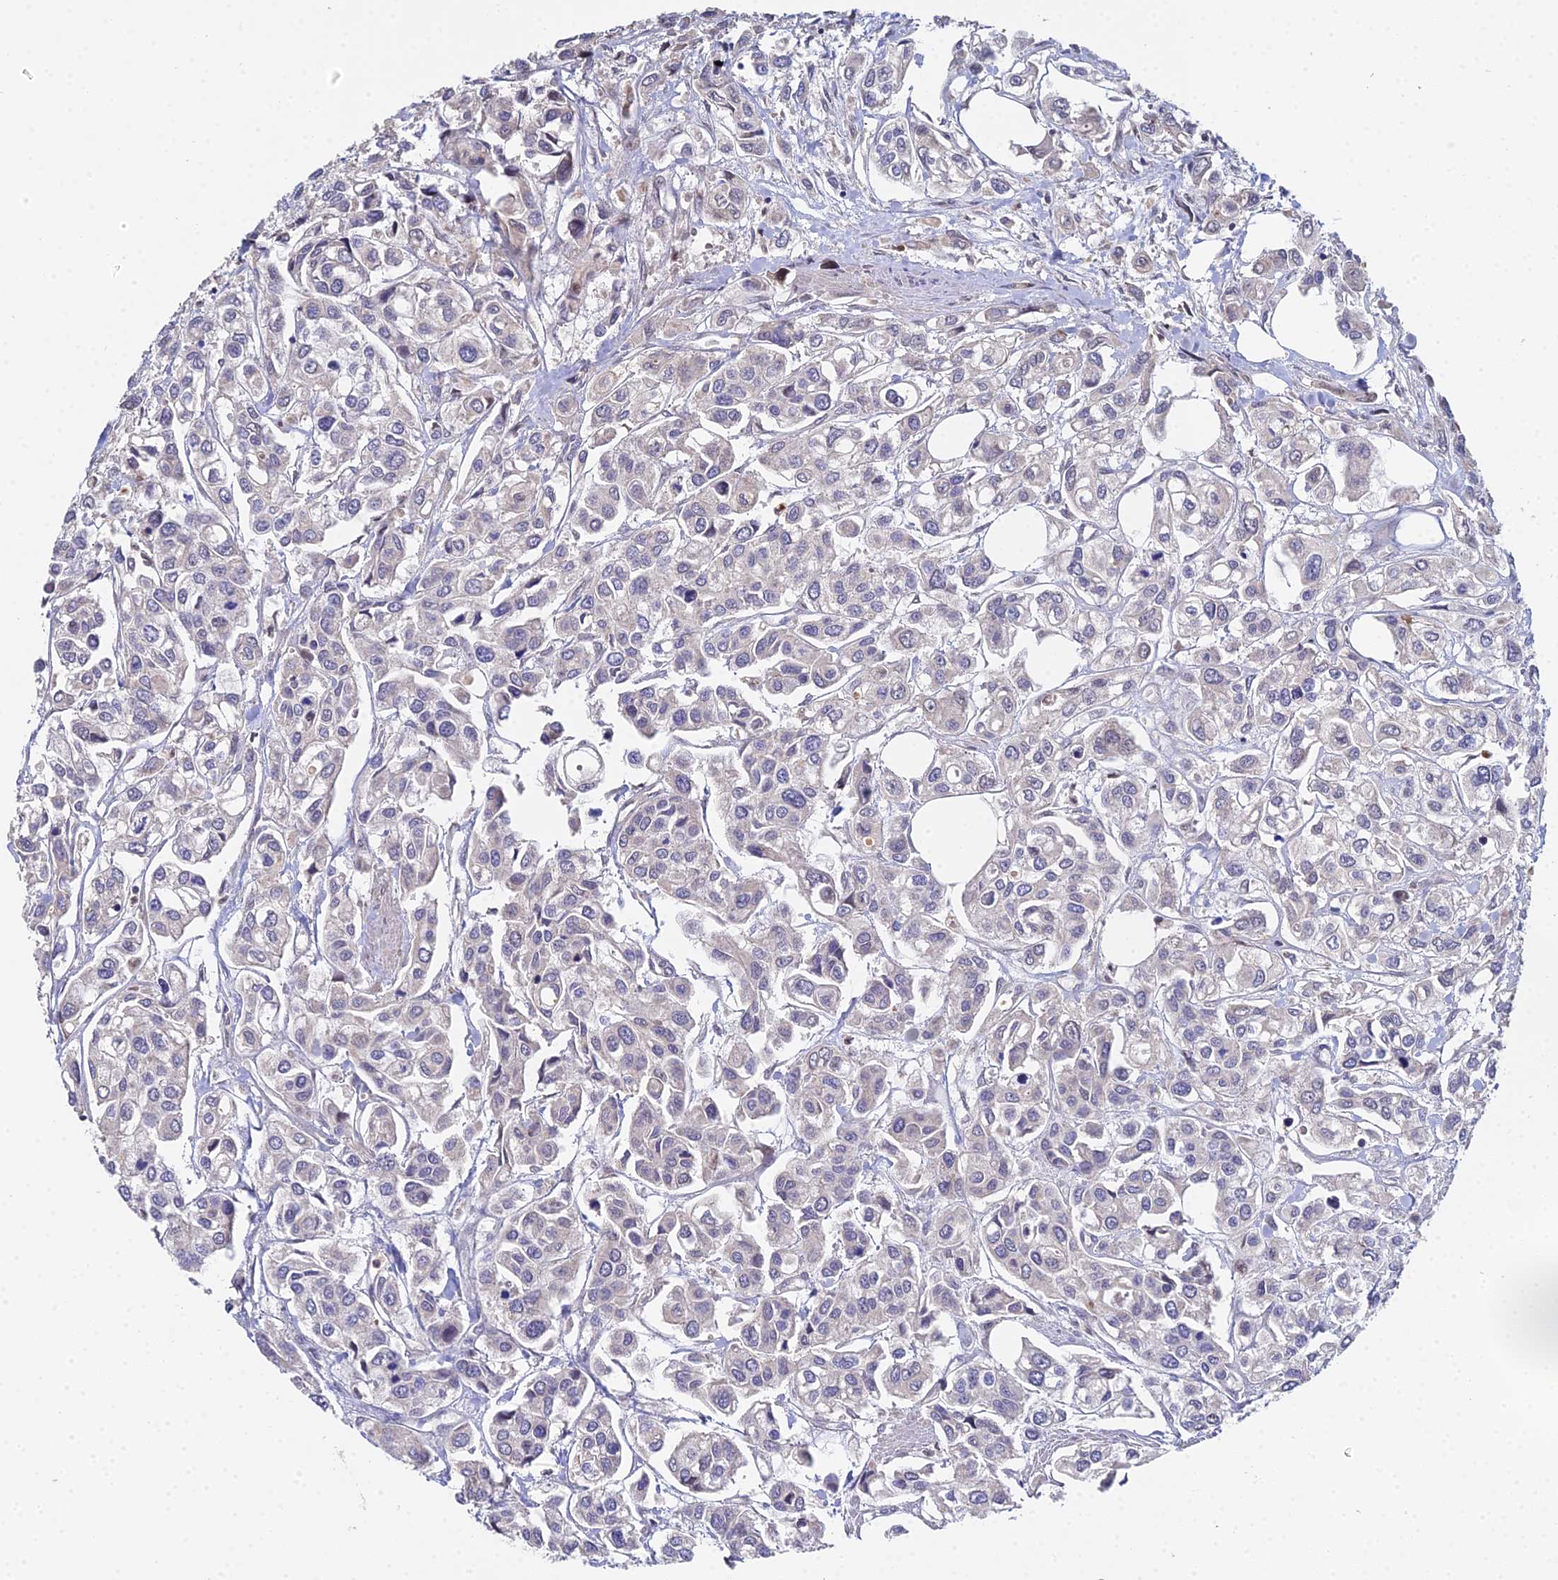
{"staining": {"intensity": "negative", "quantity": "none", "location": "none"}, "tissue": "urothelial cancer", "cell_type": "Tumor cells", "image_type": "cancer", "snomed": [{"axis": "morphology", "description": "Urothelial carcinoma, High grade"}, {"axis": "topography", "description": "Urinary bladder"}], "caption": "Urothelial cancer was stained to show a protein in brown. There is no significant staining in tumor cells.", "gene": "ERCC5", "patient": {"sex": "male", "age": 67}}